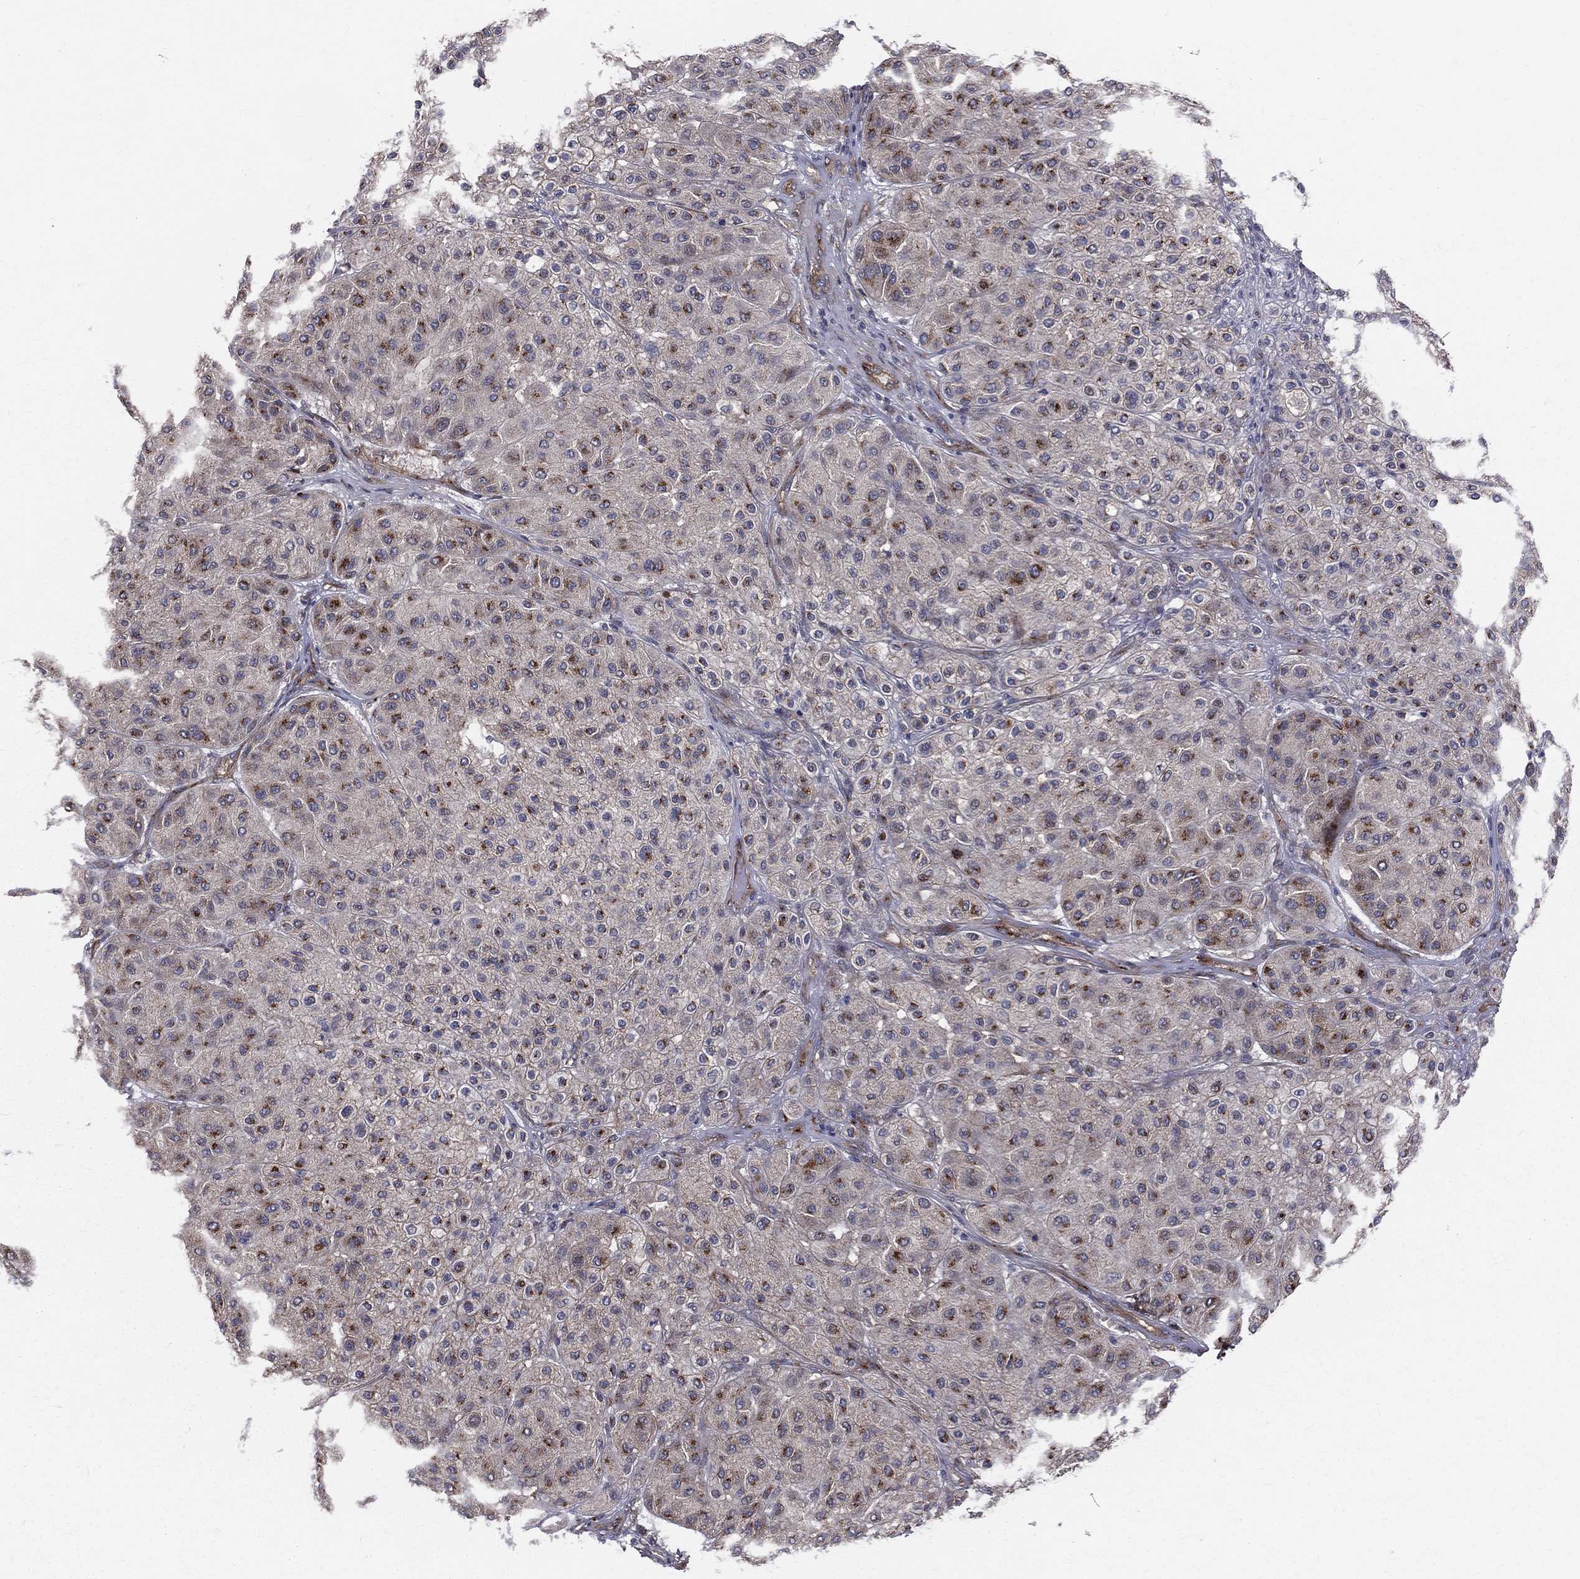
{"staining": {"intensity": "moderate", "quantity": "<25%", "location": "cytoplasmic/membranous"}, "tissue": "melanoma", "cell_type": "Tumor cells", "image_type": "cancer", "snomed": [{"axis": "morphology", "description": "Malignant melanoma, Metastatic site"}, {"axis": "topography", "description": "Smooth muscle"}], "caption": "There is low levels of moderate cytoplasmic/membranous expression in tumor cells of melanoma, as demonstrated by immunohistochemical staining (brown color).", "gene": "ENTPD1", "patient": {"sex": "male", "age": 41}}